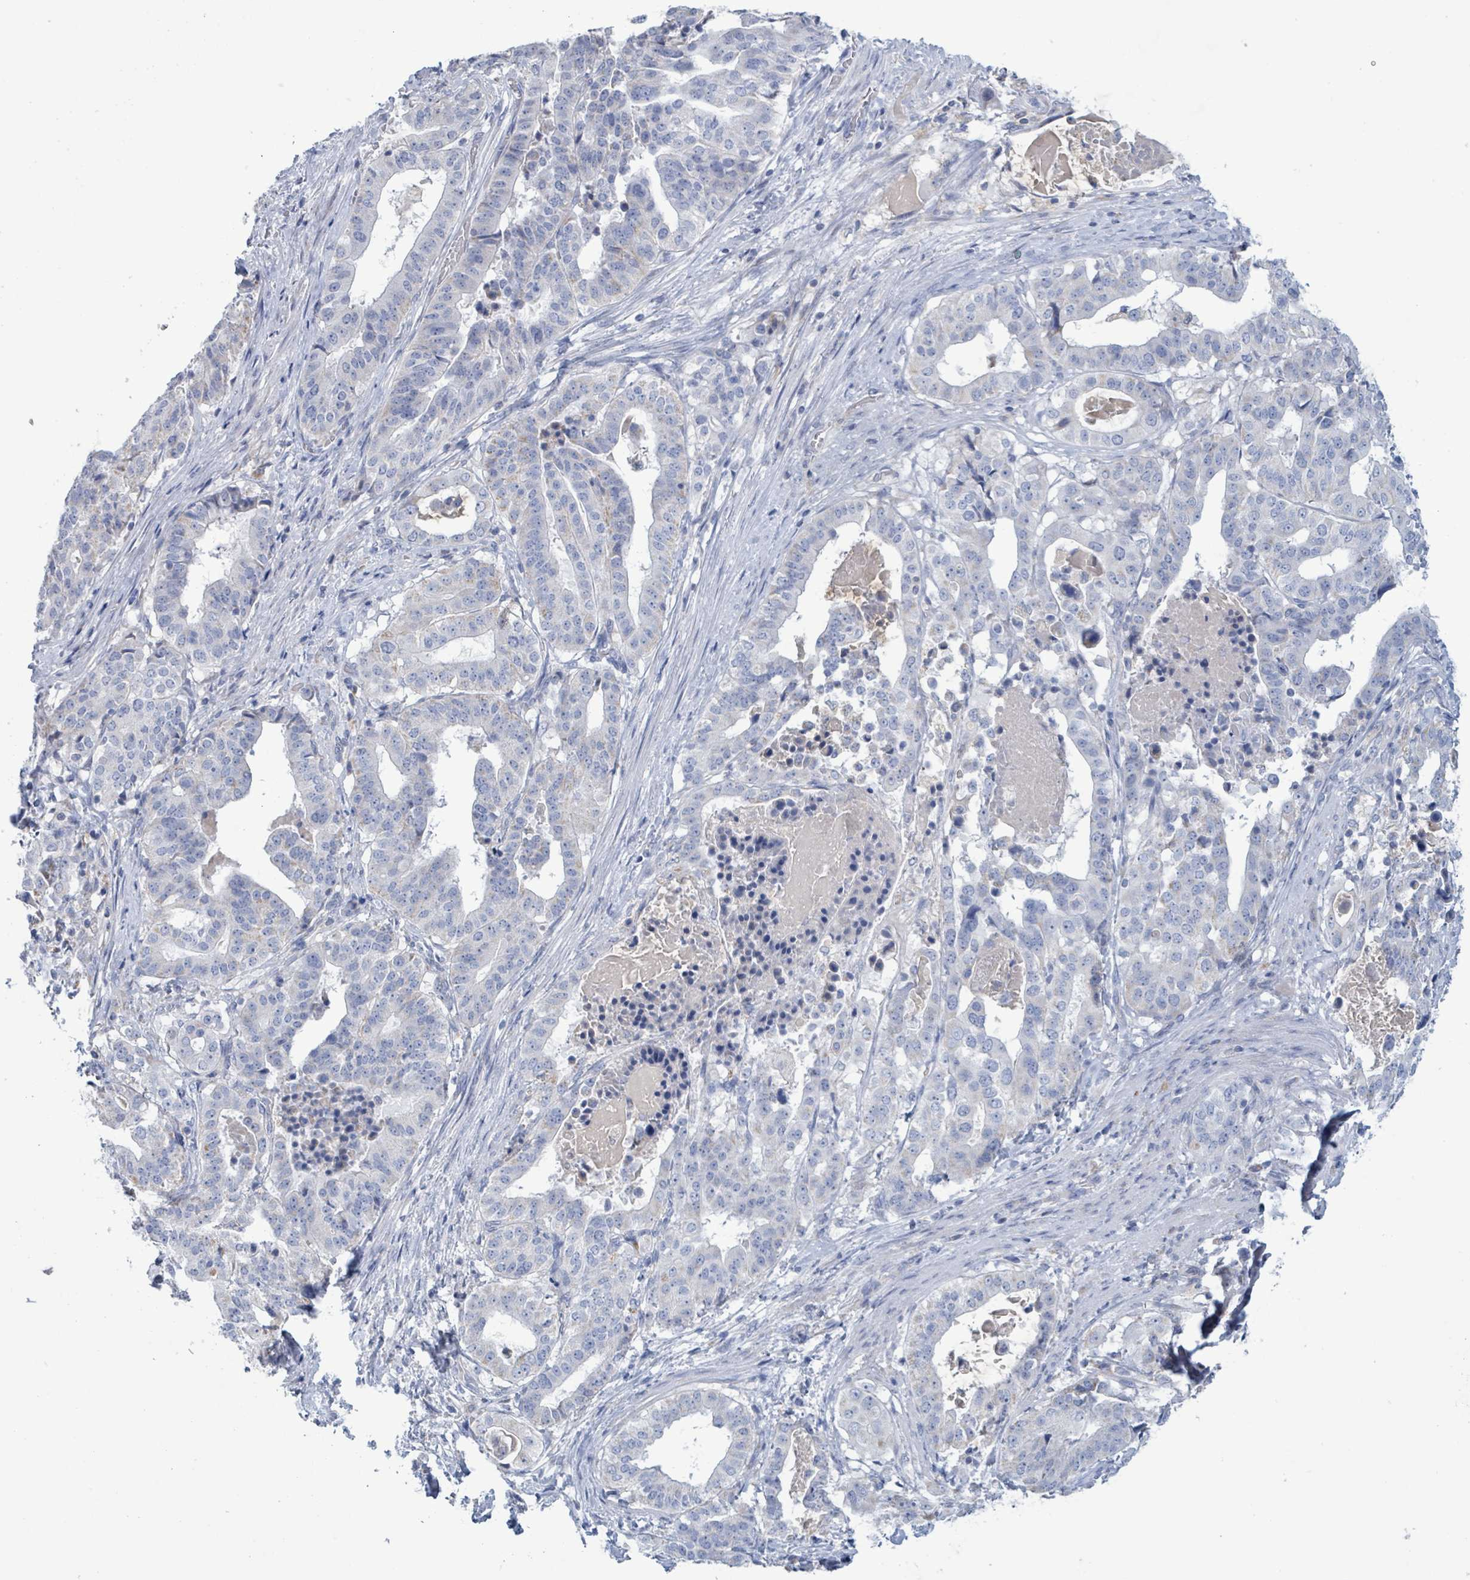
{"staining": {"intensity": "negative", "quantity": "none", "location": "none"}, "tissue": "stomach cancer", "cell_type": "Tumor cells", "image_type": "cancer", "snomed": [{"axis": "morphology", "description": "Adenocarcinoma, NOS"}, {"axis": "topography", "description": "Stomach"}], "caption": "DAB immunohistochemical staining of human stomach adenocarcinoma reveals no significant positivity in tumor cells.", "gene": "AKR1C4", "patient": {"sex": "male", "age": 48}}